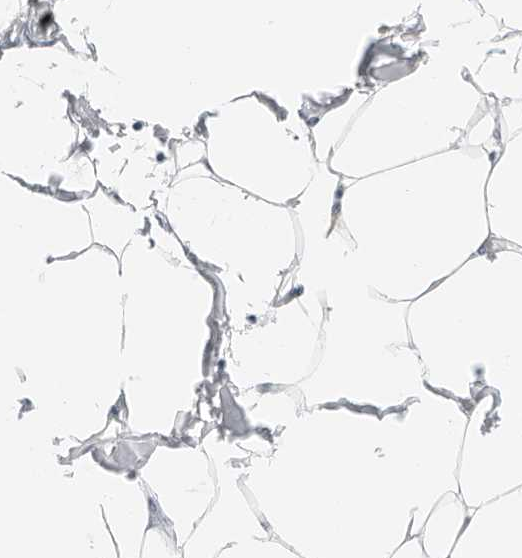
{"staining": {"intensity": "weak", "quantity": ">75%", "location": "cytoplasmic/membranous"}, "tissue": "adipose tissue", "cell_type": "Adipocytes", "image_type": "normal", "snomed": [{"axis": "morphology", "description": "Normal tissue, NOS"}, {"axis": "morphology", "description": "Adenocarcinoma, NOS"}, {"axis": "topography", "description": "Colon"}, {"axis": "topography", "description": "Peripheral nerve tissue"}], "caption": "IHC histopathology image of normal human adipose tissue stained for a protein (brown), which displays low levels of weak cytoplasmic/membranous positivity in about >75% of adipocytes.", "gene": "RC3H1", "patient": {"sex": "male", "age": 14}}